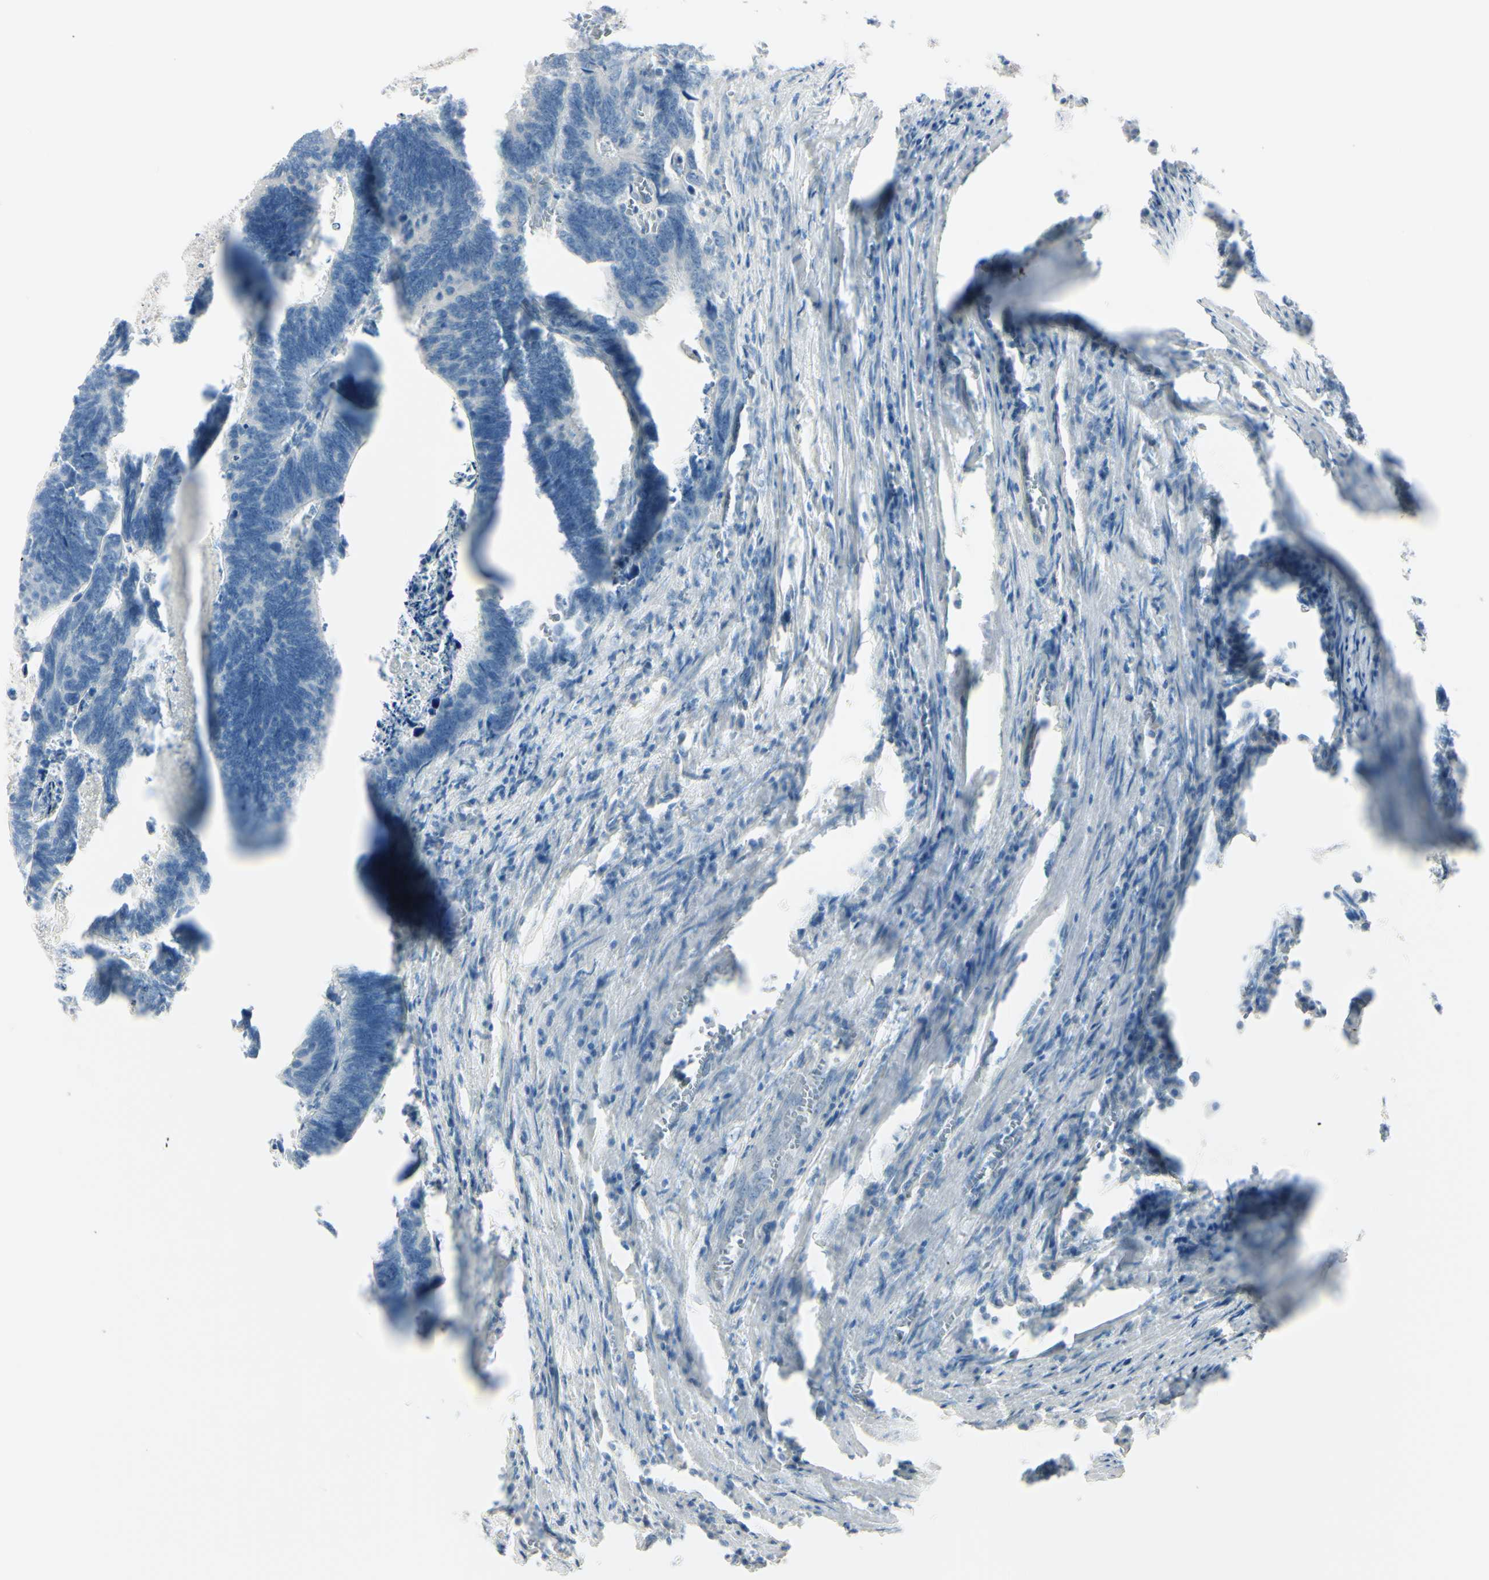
{"staining": {"intensity": "negative", "quantity": "none", "location": "none"}, "tissue": "colorectal cancer", "cell_type": "Tumor cells", "image_type": "cancer", "snomed": [{"axis": "morphology", "description": "Adenocarcinoma, NOS"}, {"axis": "topography", "description": "Colon"}], "caption": "Adenocarcinoma (colorectal) was stained to show a protein in brown. There is no significant staining in tumor cells.", "gene": "ASB9", "patient": {"sex": "male", "age": 72}}